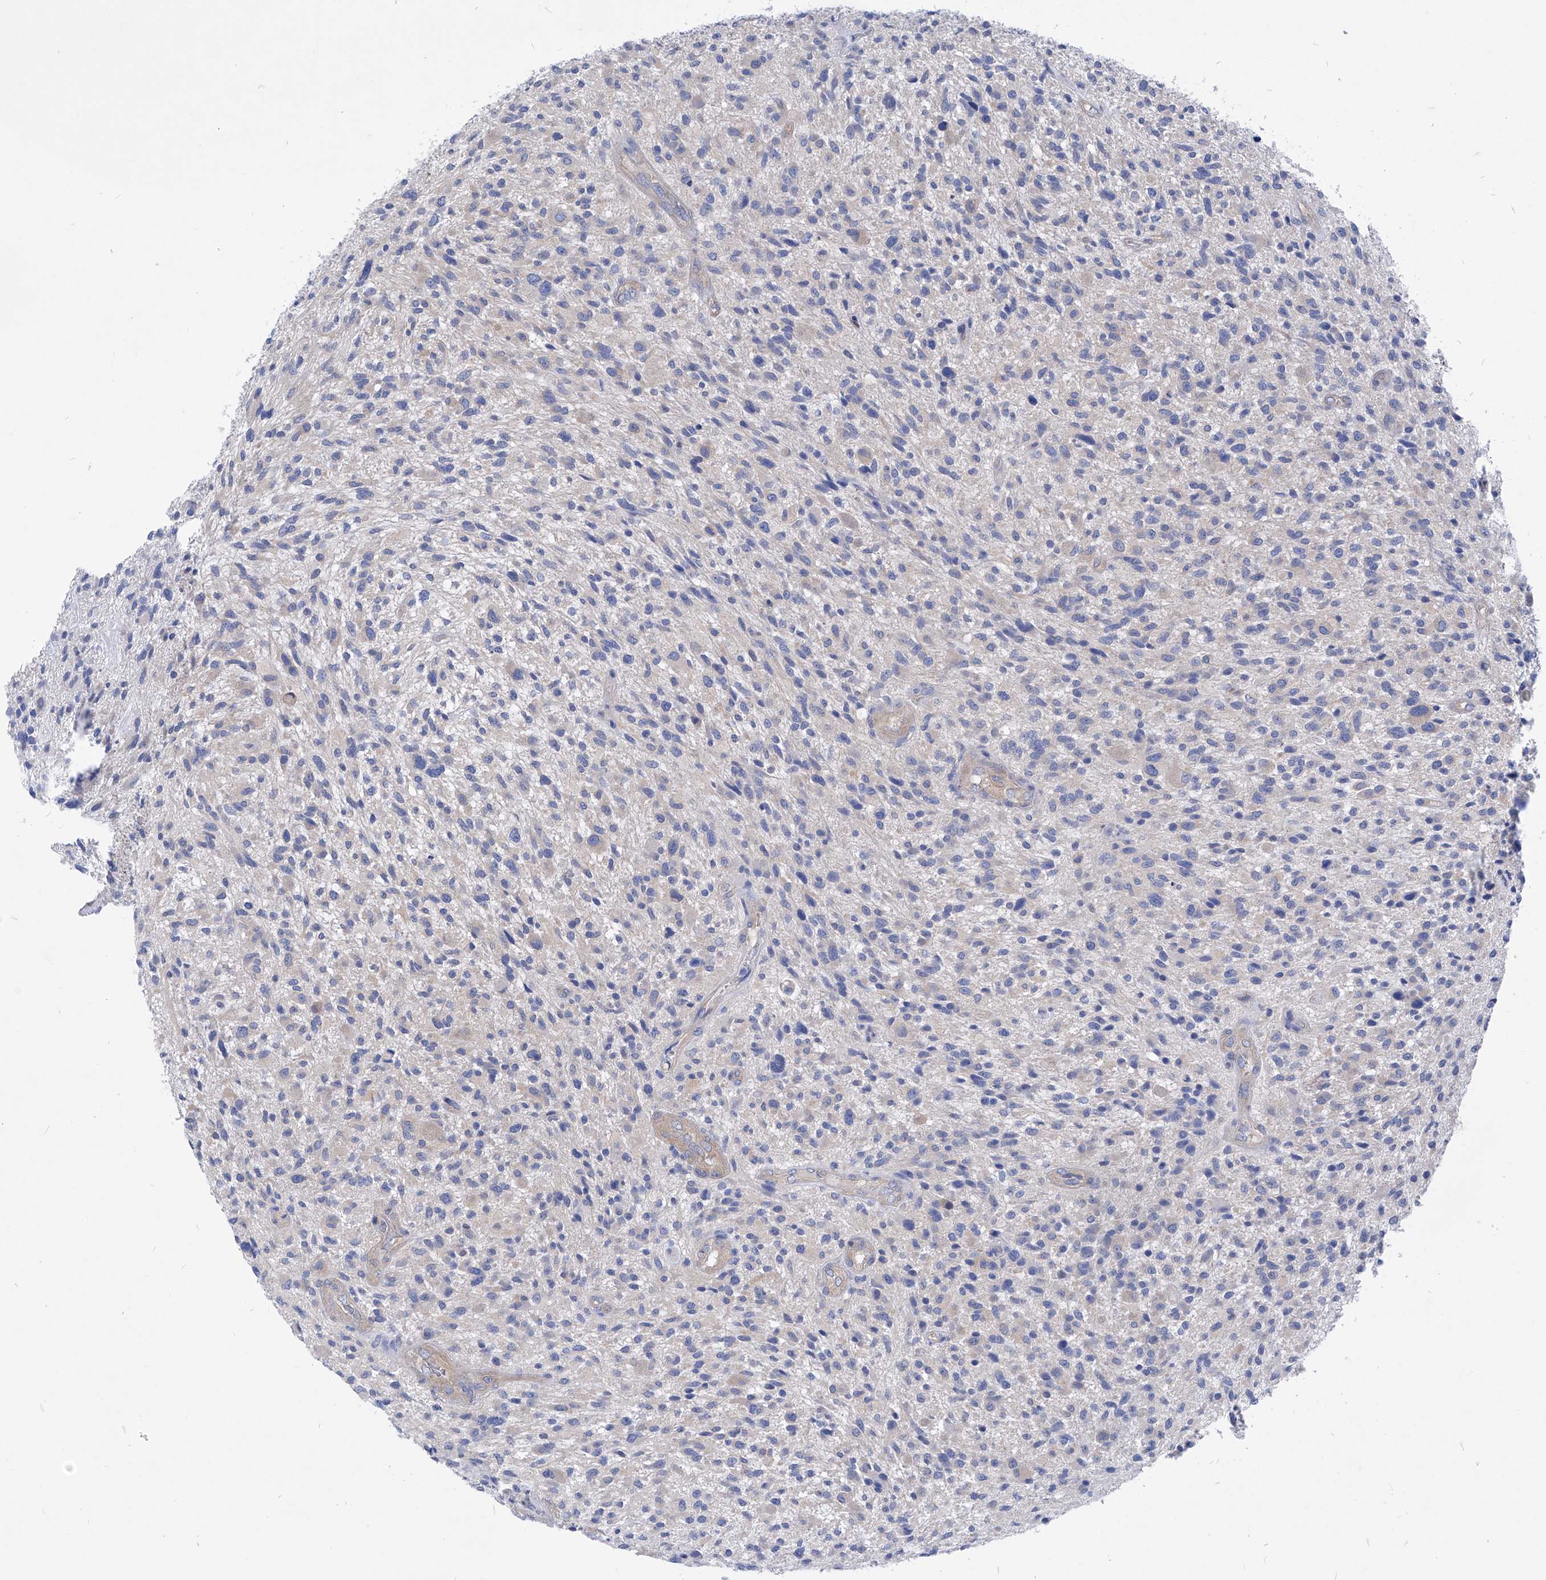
{"staining": {"intensity": "negative", "quantity": "none", "location": "none"}, "tissue": "glioma", "cell_type": "Tumor cells", "image_type": "cancer", "snomed": [{"axis": "morphology", "description": "Glioma, malignant, High grade"}, {"axis": "topography", "description": "Brain"}], "caption": "Human glioma stained for a protein using immunohistochemistry (IHC) exhibits no staining in tumor cells.", "gene": "XPNPEP1", "patient": {"sex": "male", "age": 47}}